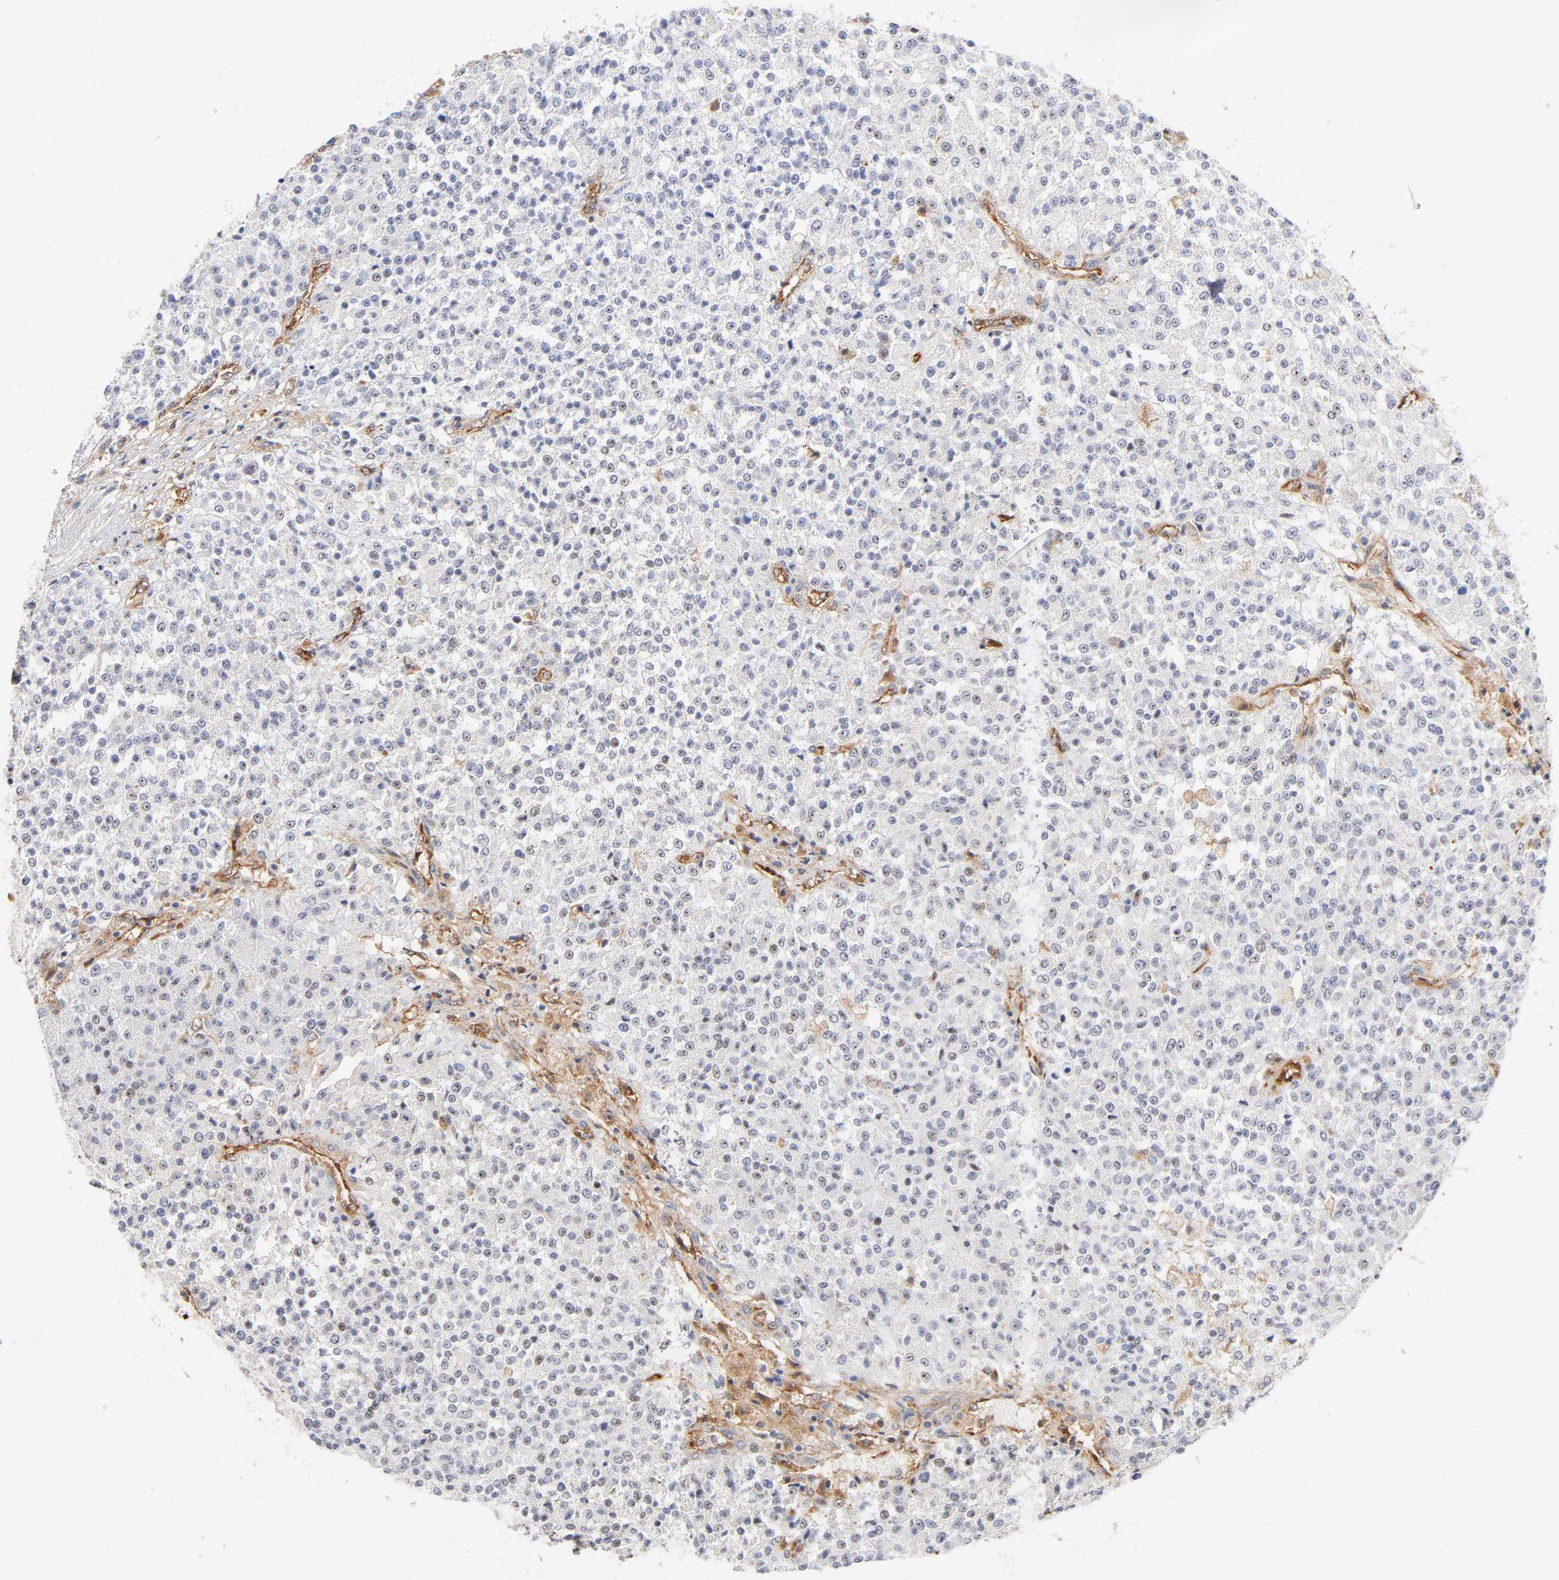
{"staining": {"intensity": "strong", "quantity": "<25%", "location": "nuclear"}, "tissue": "testis cancer", "cell_type": "Tumor cells", "image_type": "cancer", "snomed": [{"axis": "morphology", "description": "Seminoma, NOS"}, {"axis": "topography", "description": "Testis"}], "caption": "Immunohistochemistry micrograph of testis cancer (seminoma) stained for a protein (brown), which reveals medium levels of strong nuclear positivity in approximately <25% of tumor cells.", "gene": "PLD1", "patient": {"sex": "male", "age": 59}}